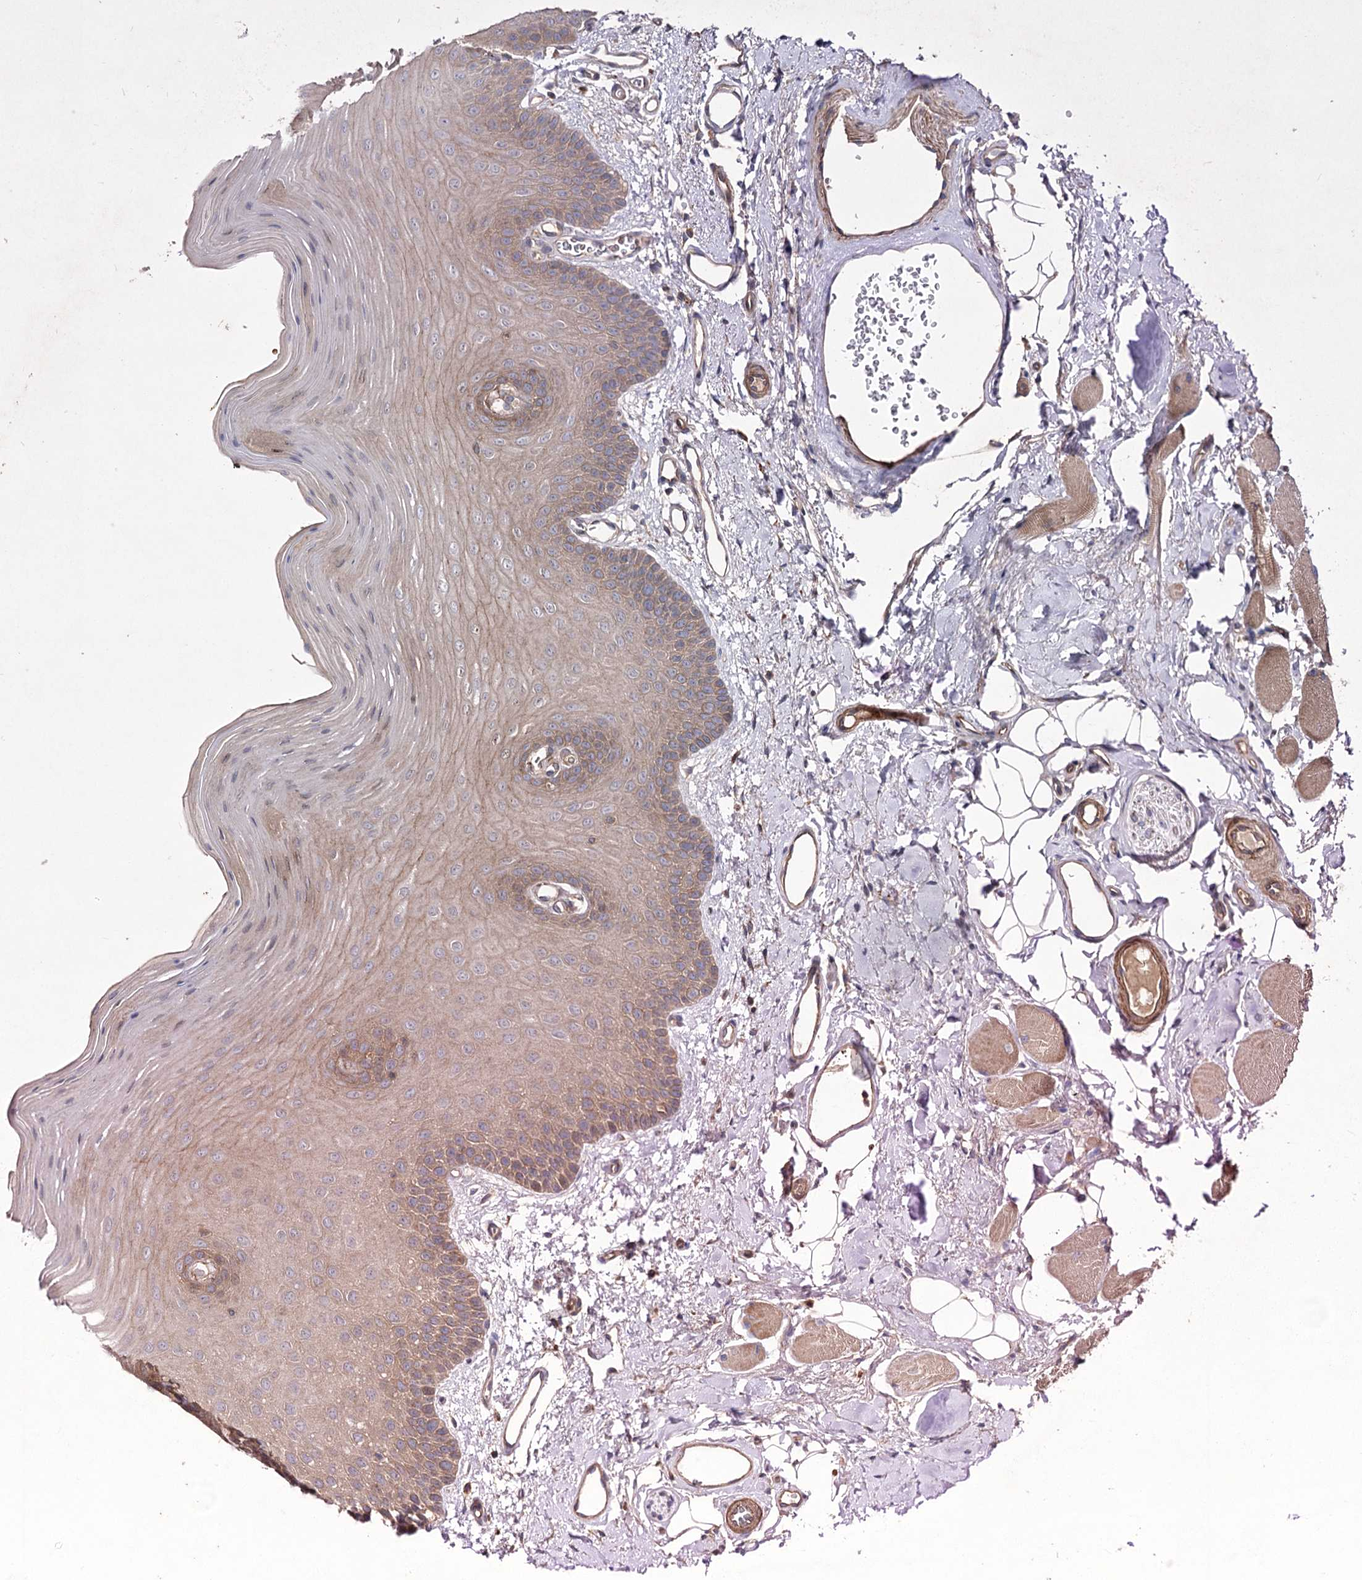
{"staining": {"intensity": "moderate", "quantity": ">75%", "location": "cytoplasmic/membranous"}, "tissue": "oral mucosa", "cell_type": "Squamous epithelial cells", "image_type": "normal", "snomed": [{"axis": "morphology", "description": "Normal tissue, NOS"}, {"axis": "topography", "description": "Oral tissue"}], "caption": "Human oral mucosa stained for a protein (brown) demonstrates moderate cytoplasmic/membranous positive staining in approximately >75% of squamous epithelial cells.", "gene": "KIAA0825", "patient": {"sex": "male", "age": 68}}